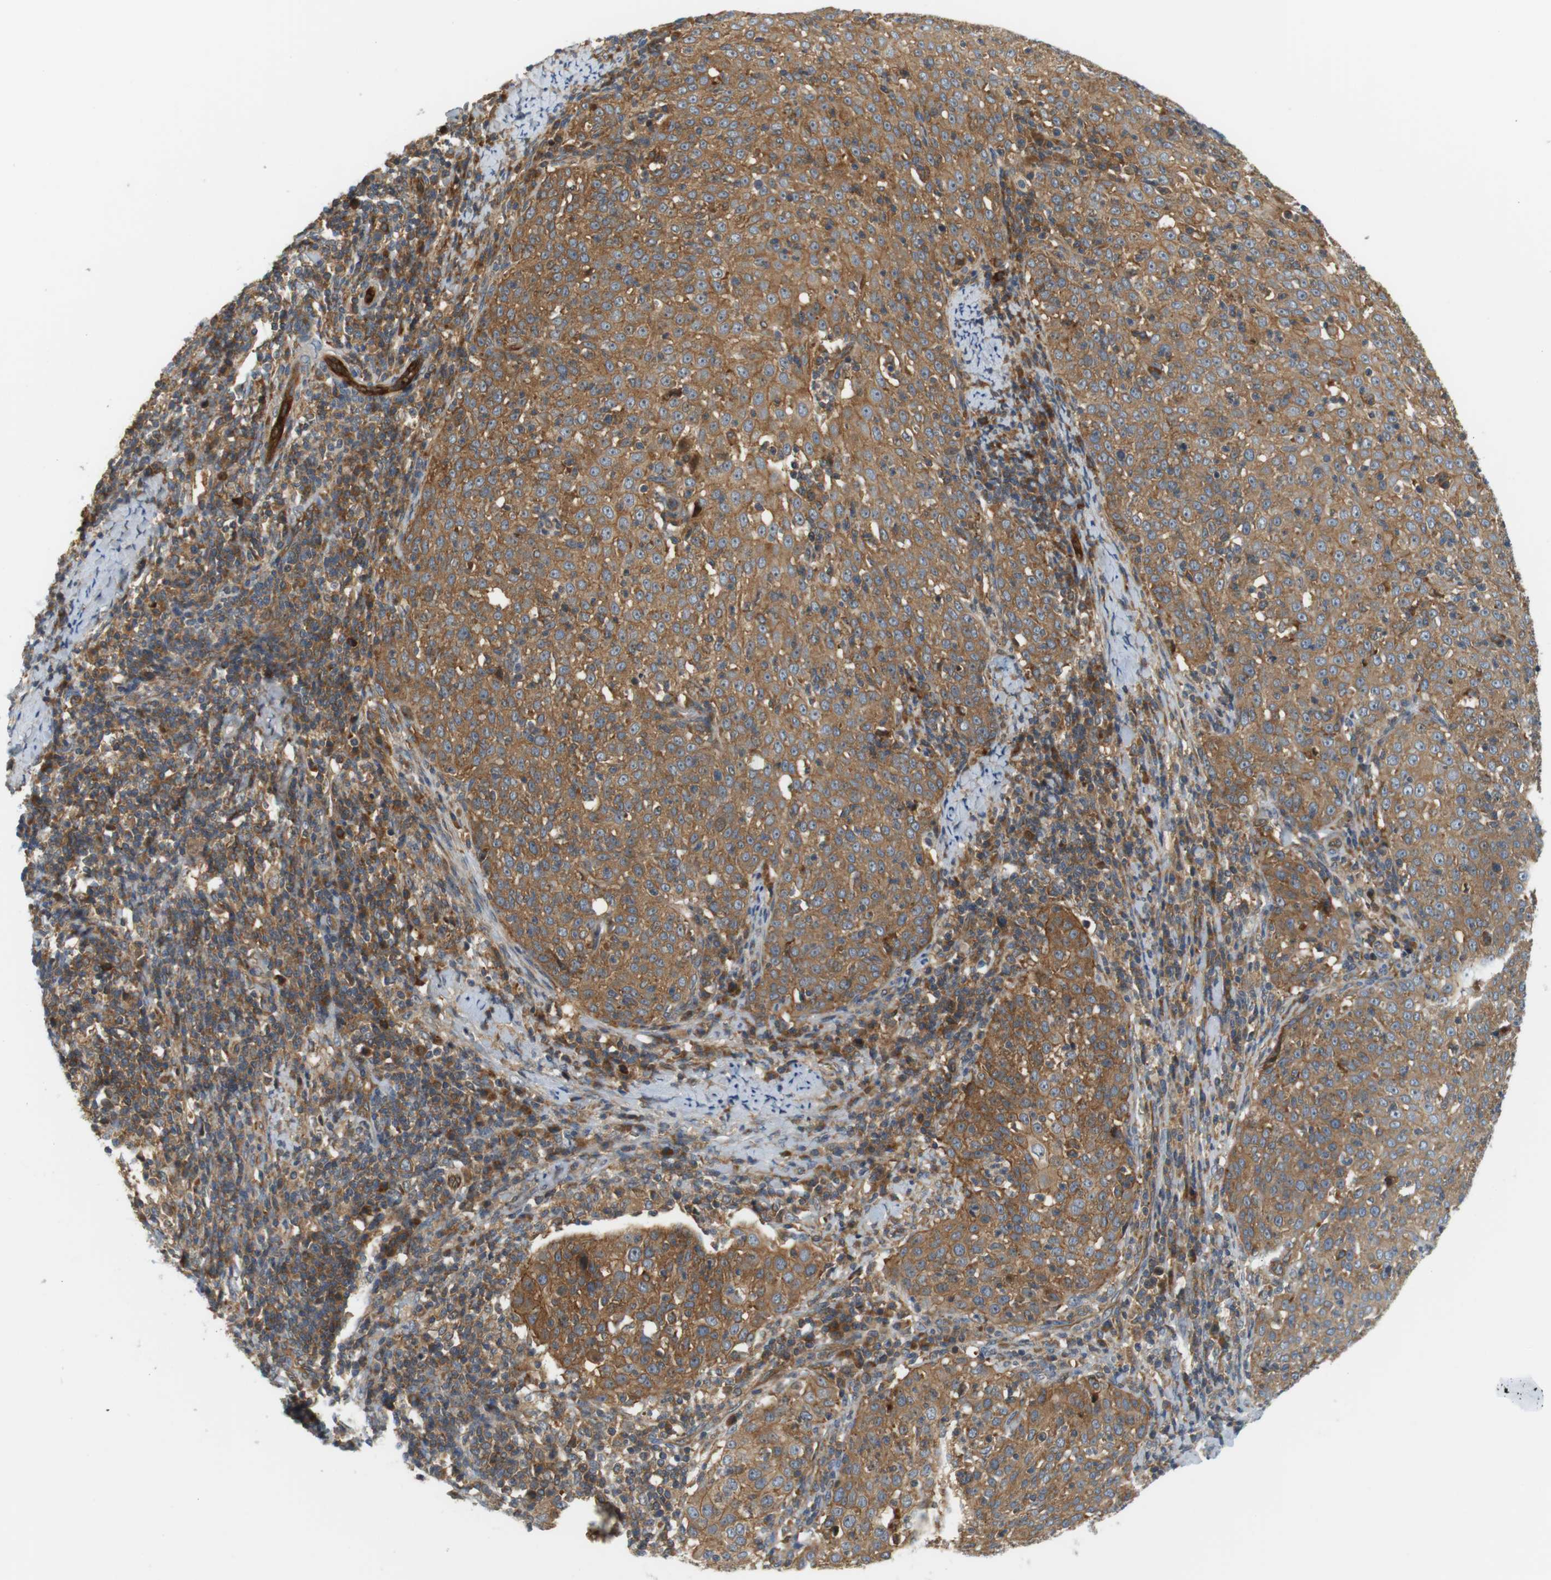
{"staining": {"intensity": "moderate", "quantity": ">75%", "location": "cytoplasmic/membranous"}, "tissue": "cervical cancer", "cell_type": "Tumor cells", "image_type": "cancer", "snomed": [{"axis": "morphology", "description": "Squamous cell carcinoma, NOS"}, {"axis": "topography", "description": "Cervix"}], "caption": "Brown immunohistochemical staining in human cervical squamous cell carcinoma exhibits moderate cytoplasmic/membranous staining in approximately >75% of tumor cells. The protein of interest is shown in brown color, while the nuclei are stained blue.", "gene": "SH3GLB1", "patient": {"sex": "female", "age": 51}}